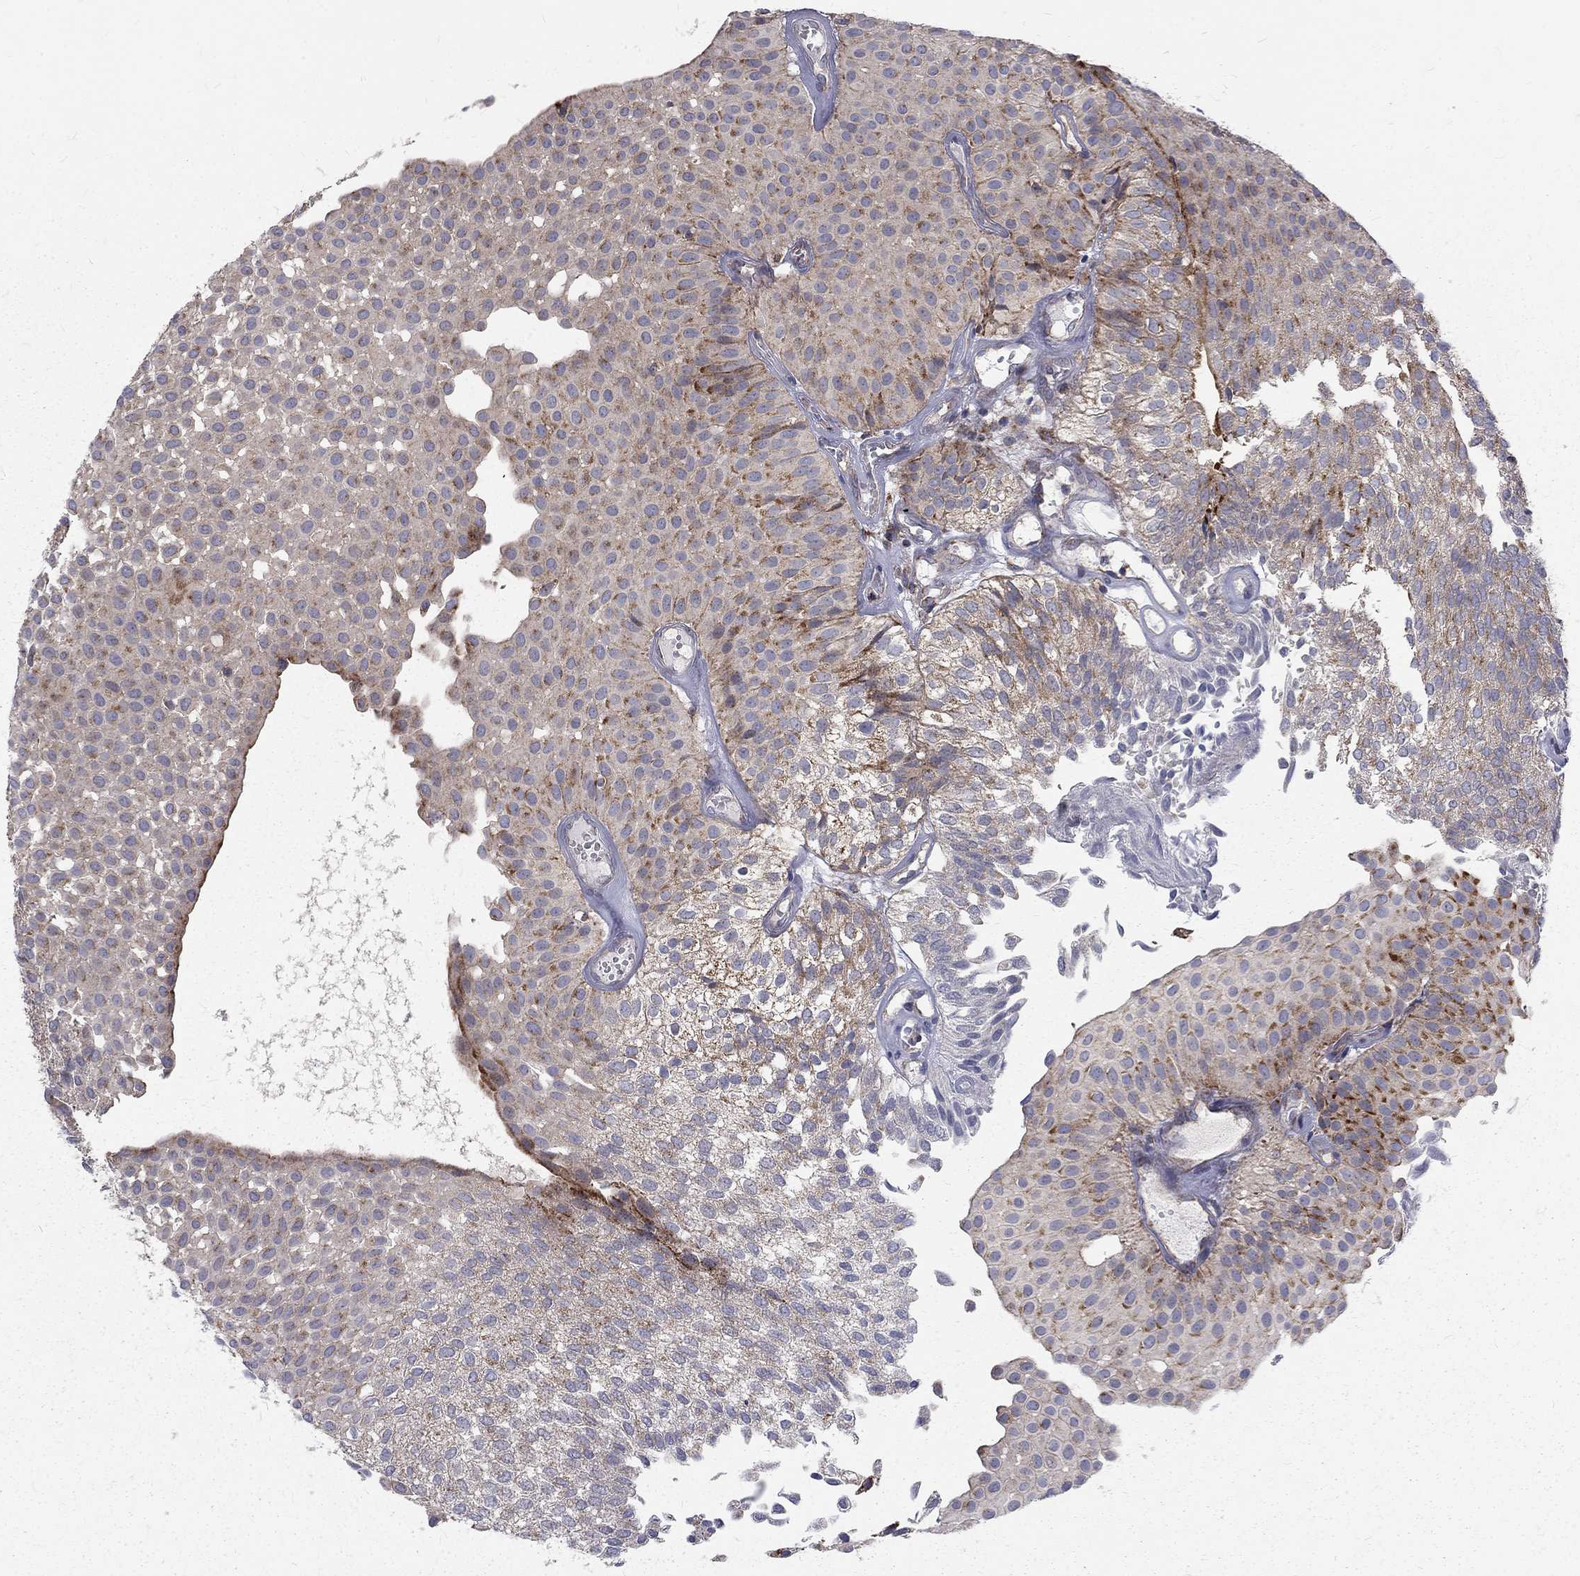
{"staining": {"intensity": "moderate", "quantity": "<25%", "location": "cytoplasmic/membranous"}, "tissue": "urothelial cancer", "cell_type": "Tumor cells", "image_type": "cancer", "snomed": [{"axis": "morphology", "description": "Urothelial carcinoma, Low grade"}, {"axis": "topography", "description": "Urinary bladder"}], "caption": "Immunohistochemistry (IHC) (DAB) staining of urothelial cancer shows moderate cytoplasmic/membranous protein expression in approximately <25% of tumor cells. (brown staining indicates protein expression, while blue staining denotes nuclei).", "gene": "ALDH1B1", "patient": {"sex": "male", "age": 64}}